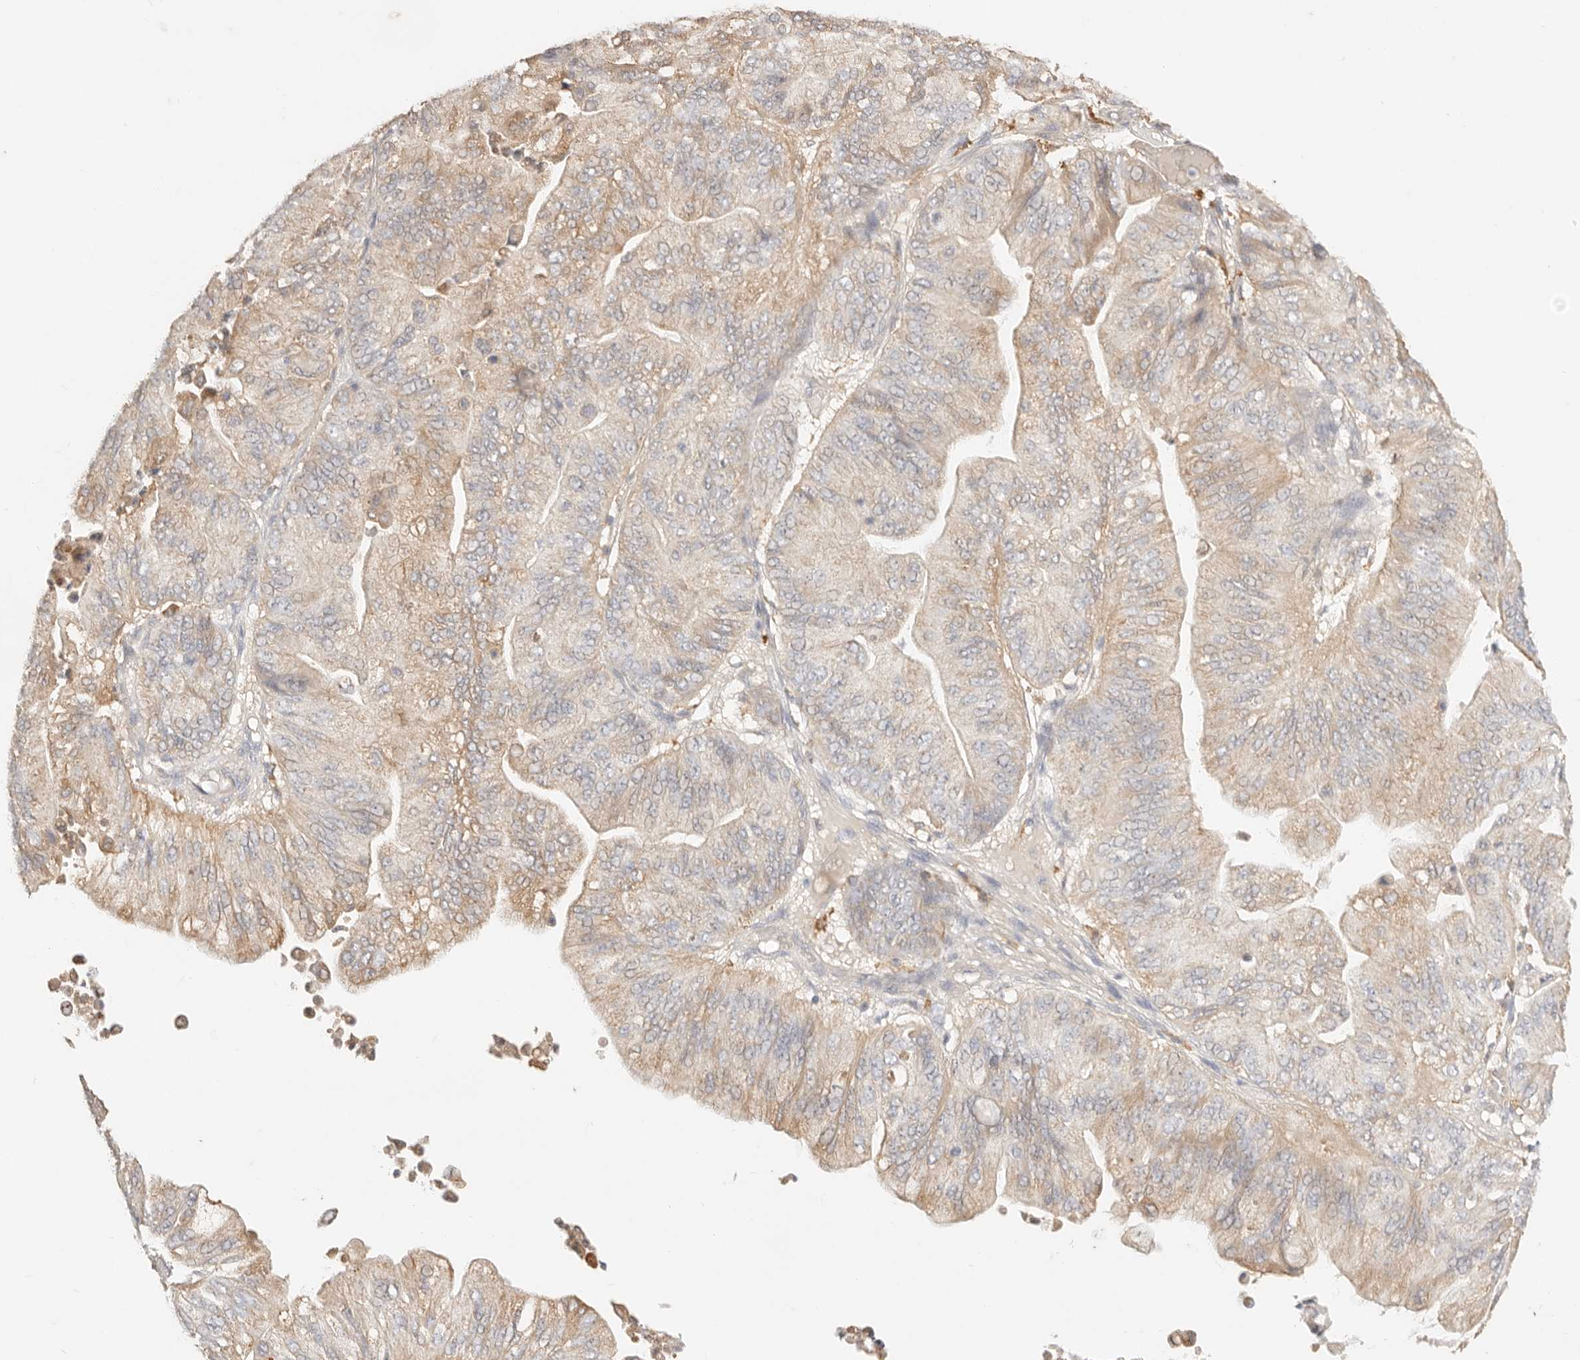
{"staining": {"intensity": "moderate", "quantity": "25%-75%", "location": "cytoplasmic/membranous"}, "tissue": "ovarian cancer", "cell_type": "Tumor cells", "image_type": "cancer", "snomed": [{"axis": "morphology", "description": "Cystadenocarcinoma, mucinous, NOS"}, {"axis": "topography", "description": "Ovary"}], "caption": "This image exhibits mucinous cystadenocarcinoma (ovarian) stained with immunohistochemistry to label a protein in brown. The cytoplasmic/membranous of tumor cells show moderate positivity for the protein. Nuclei are counter-stained blue.", "gene": "HK2", "patient": {"sex": "female", "age": 61}}